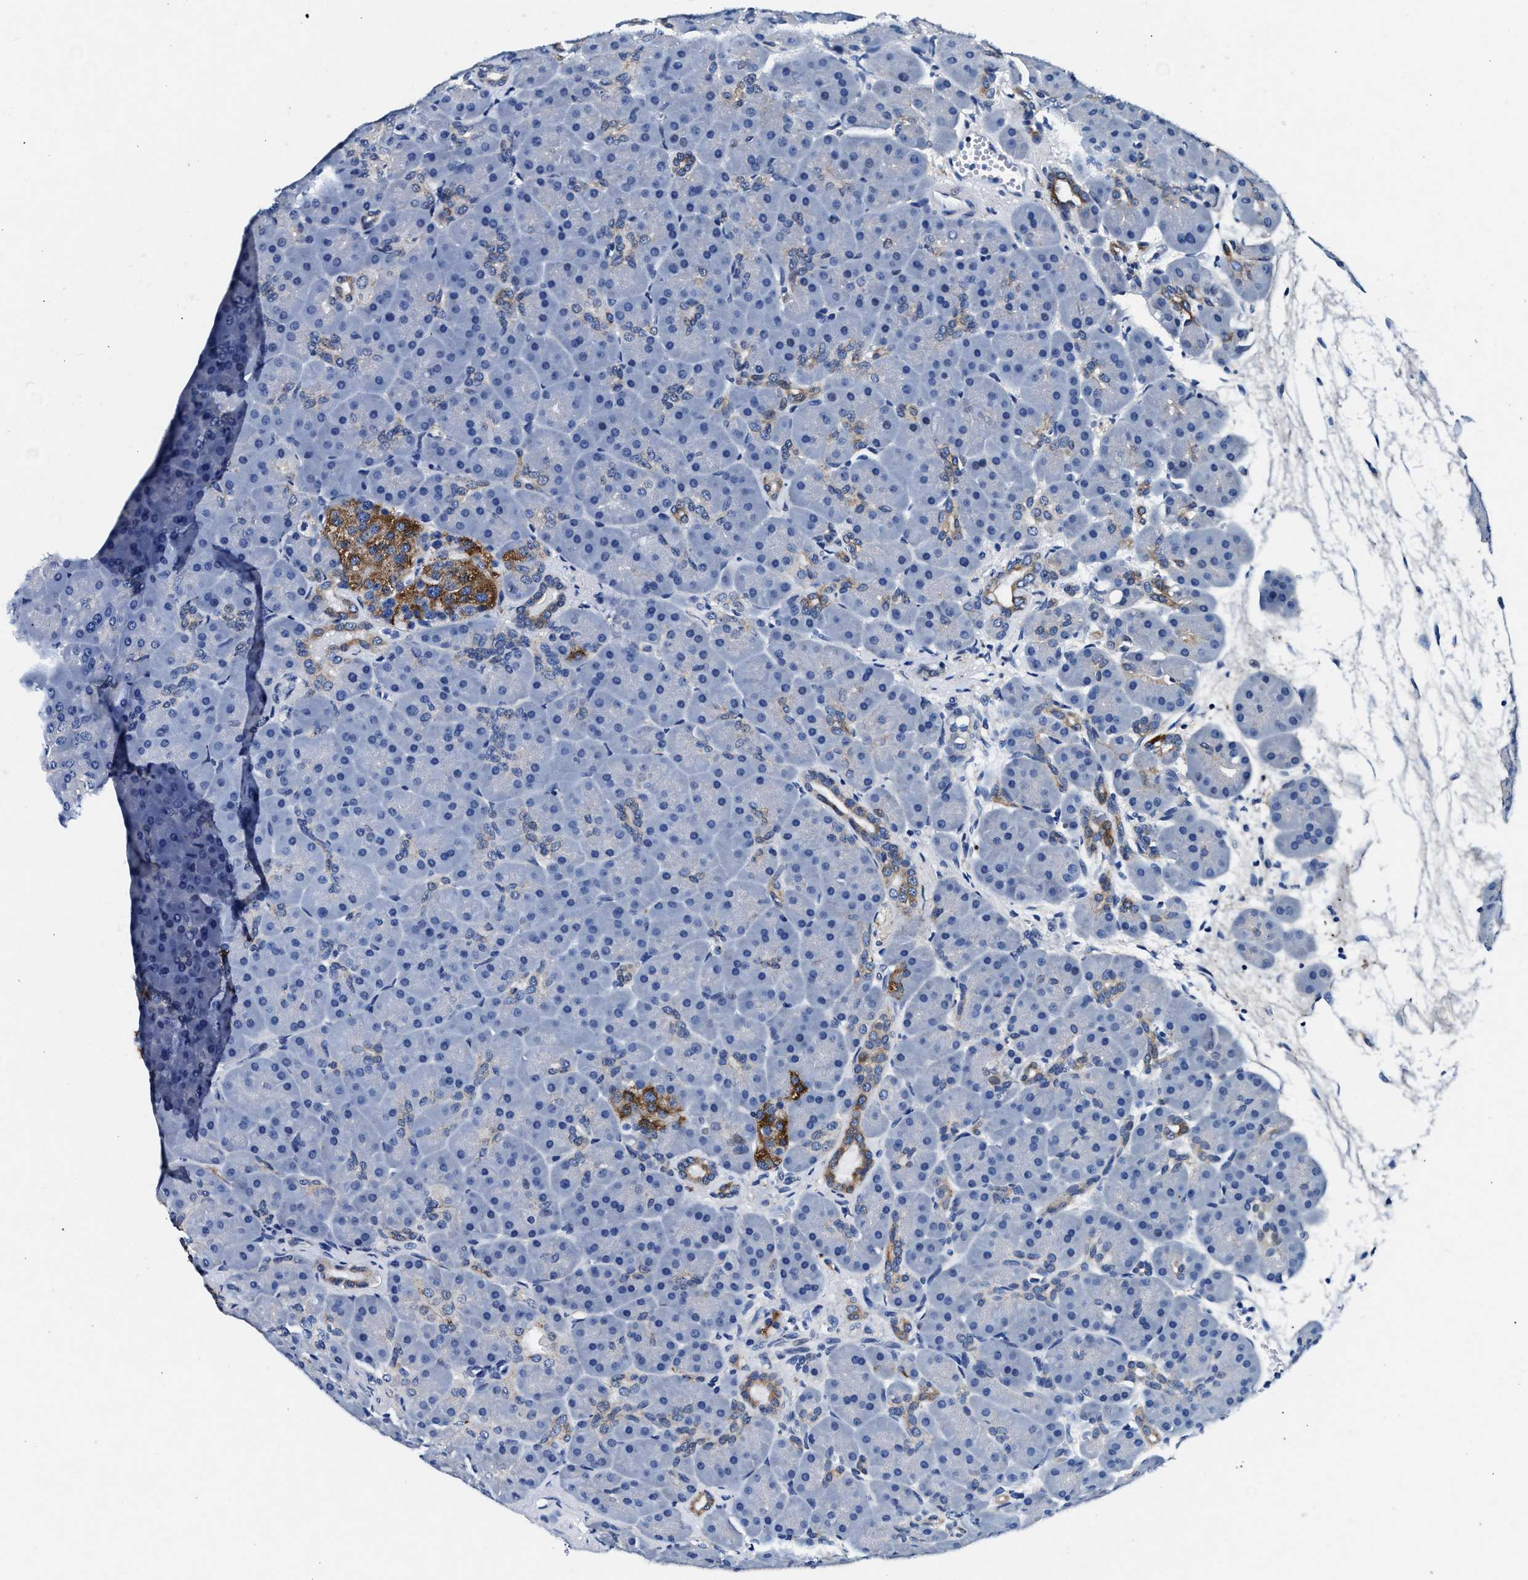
{"staining": {"intensity": "moderate", "quantity": "<25%", "location": "cytoplasmic/membranous"}, "tissue": "pancreas", "cell_type": "Exocrine glandular cells", "image_type": "normal", "snomed": [{"axis": "morphology", "description": "Normal tissue, NOS"}, {"axis": "topography", "description": "Pancreas"}], "caption": "Protein expression analysis of benign pancreas exhibits moderate cytoplasmic/membranous expression in about <25% of exocrine glandular cells.", "gene": "SLC8A1", "patient": {"sex": "male", "age": 66}}